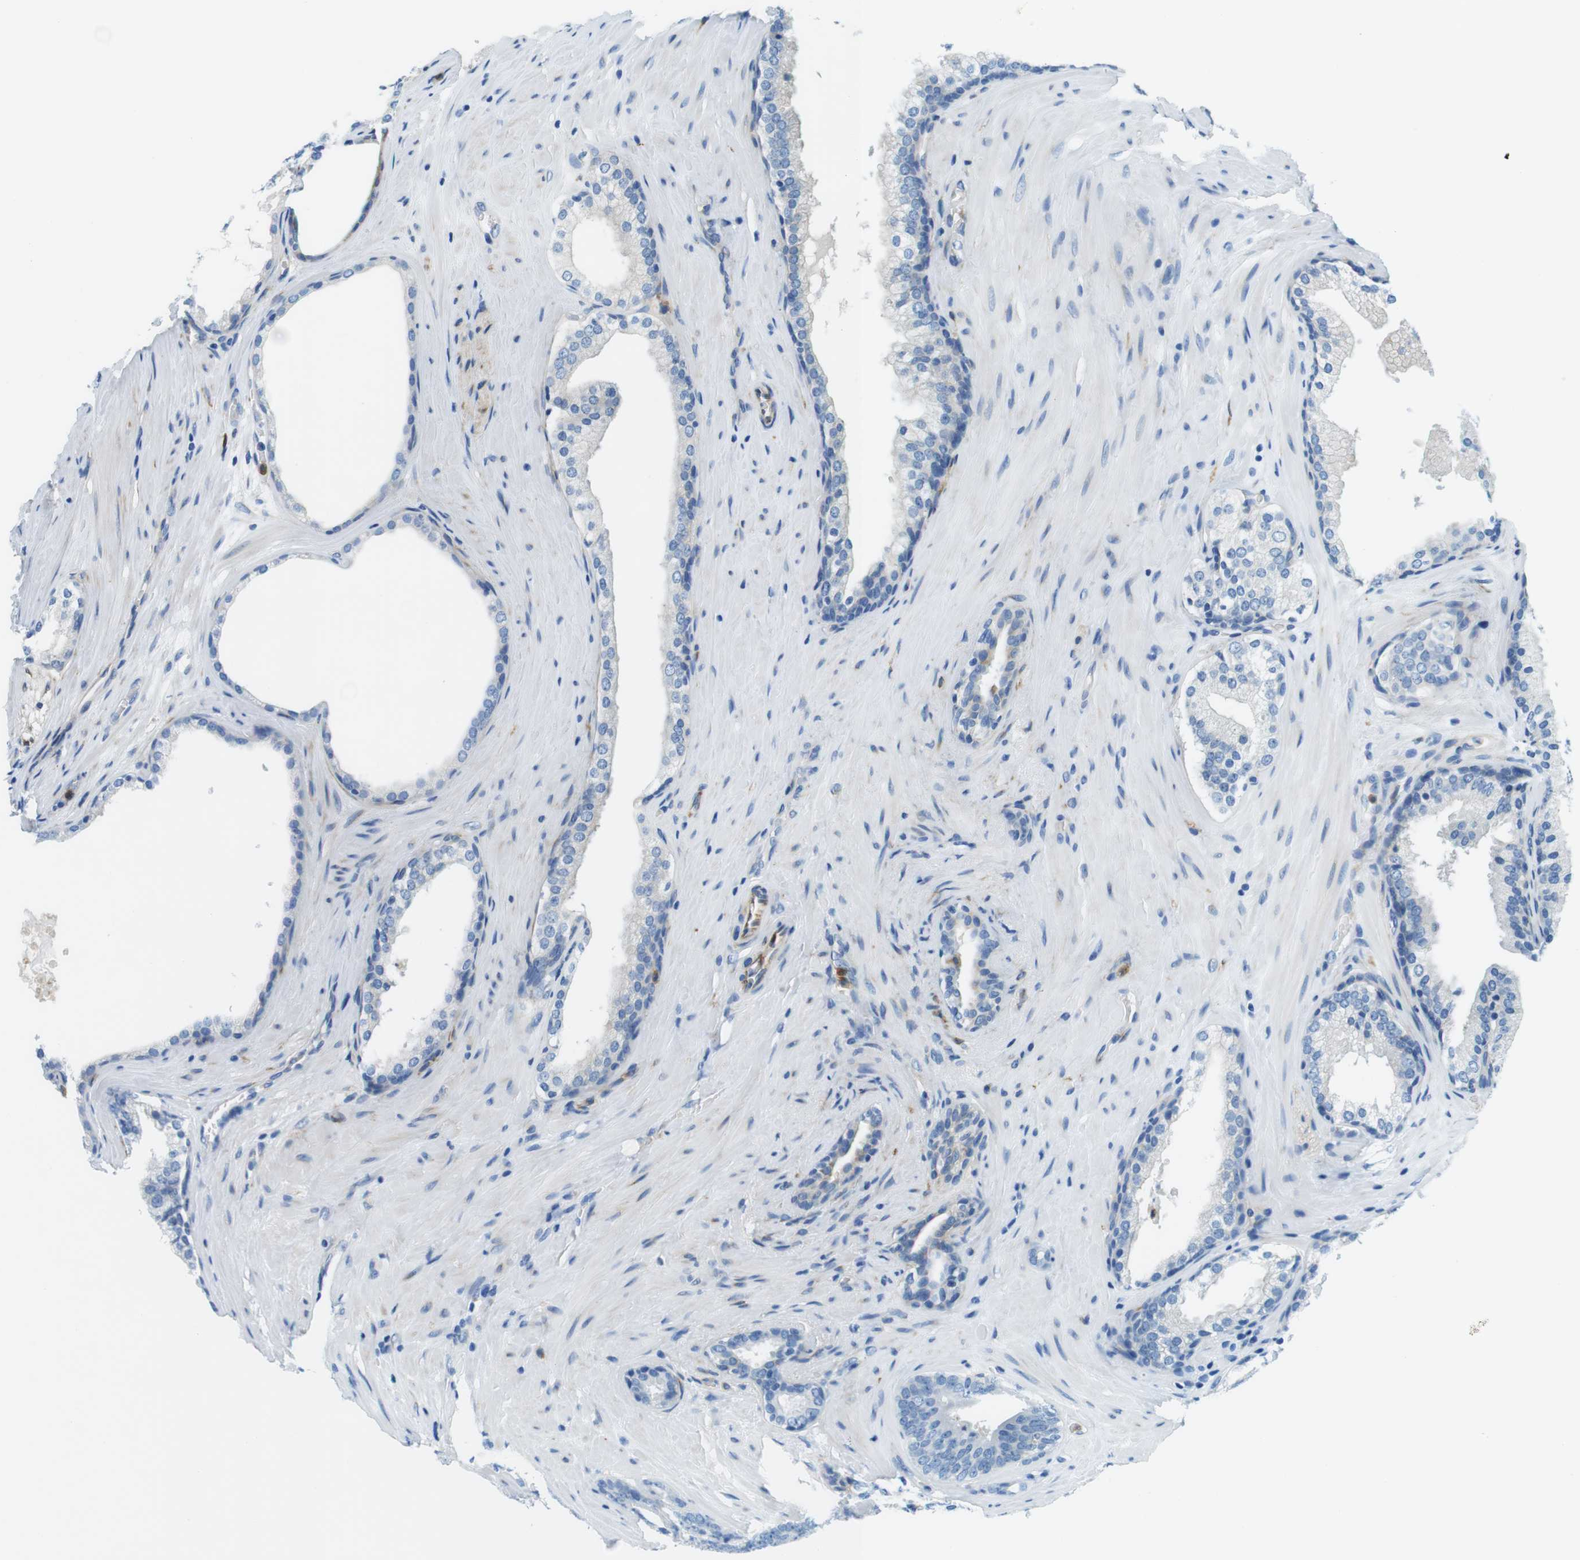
{"staining": {"intensity": "negative", "quantity": "none", "location": "none"}, "tissue": "prostate cancer", "cell_type": "Tumor cells", "image_type": "cancer", "snomed": [{"axis": "morphology", "description": "Adenocarcinoma, High grade"}, {"axis": "topography", "description": "Prostate"}], "caption": "This photomicrograph is of high-grade adenocarcinoma (prostate) stained with immunohistochemistry (IHC) to label a protein in brown with the nuclei are counter-stained blue. There is no positivity in tumor cells.", "gene": "EMP2", "patient": {"sex": "male", "age": 60}}